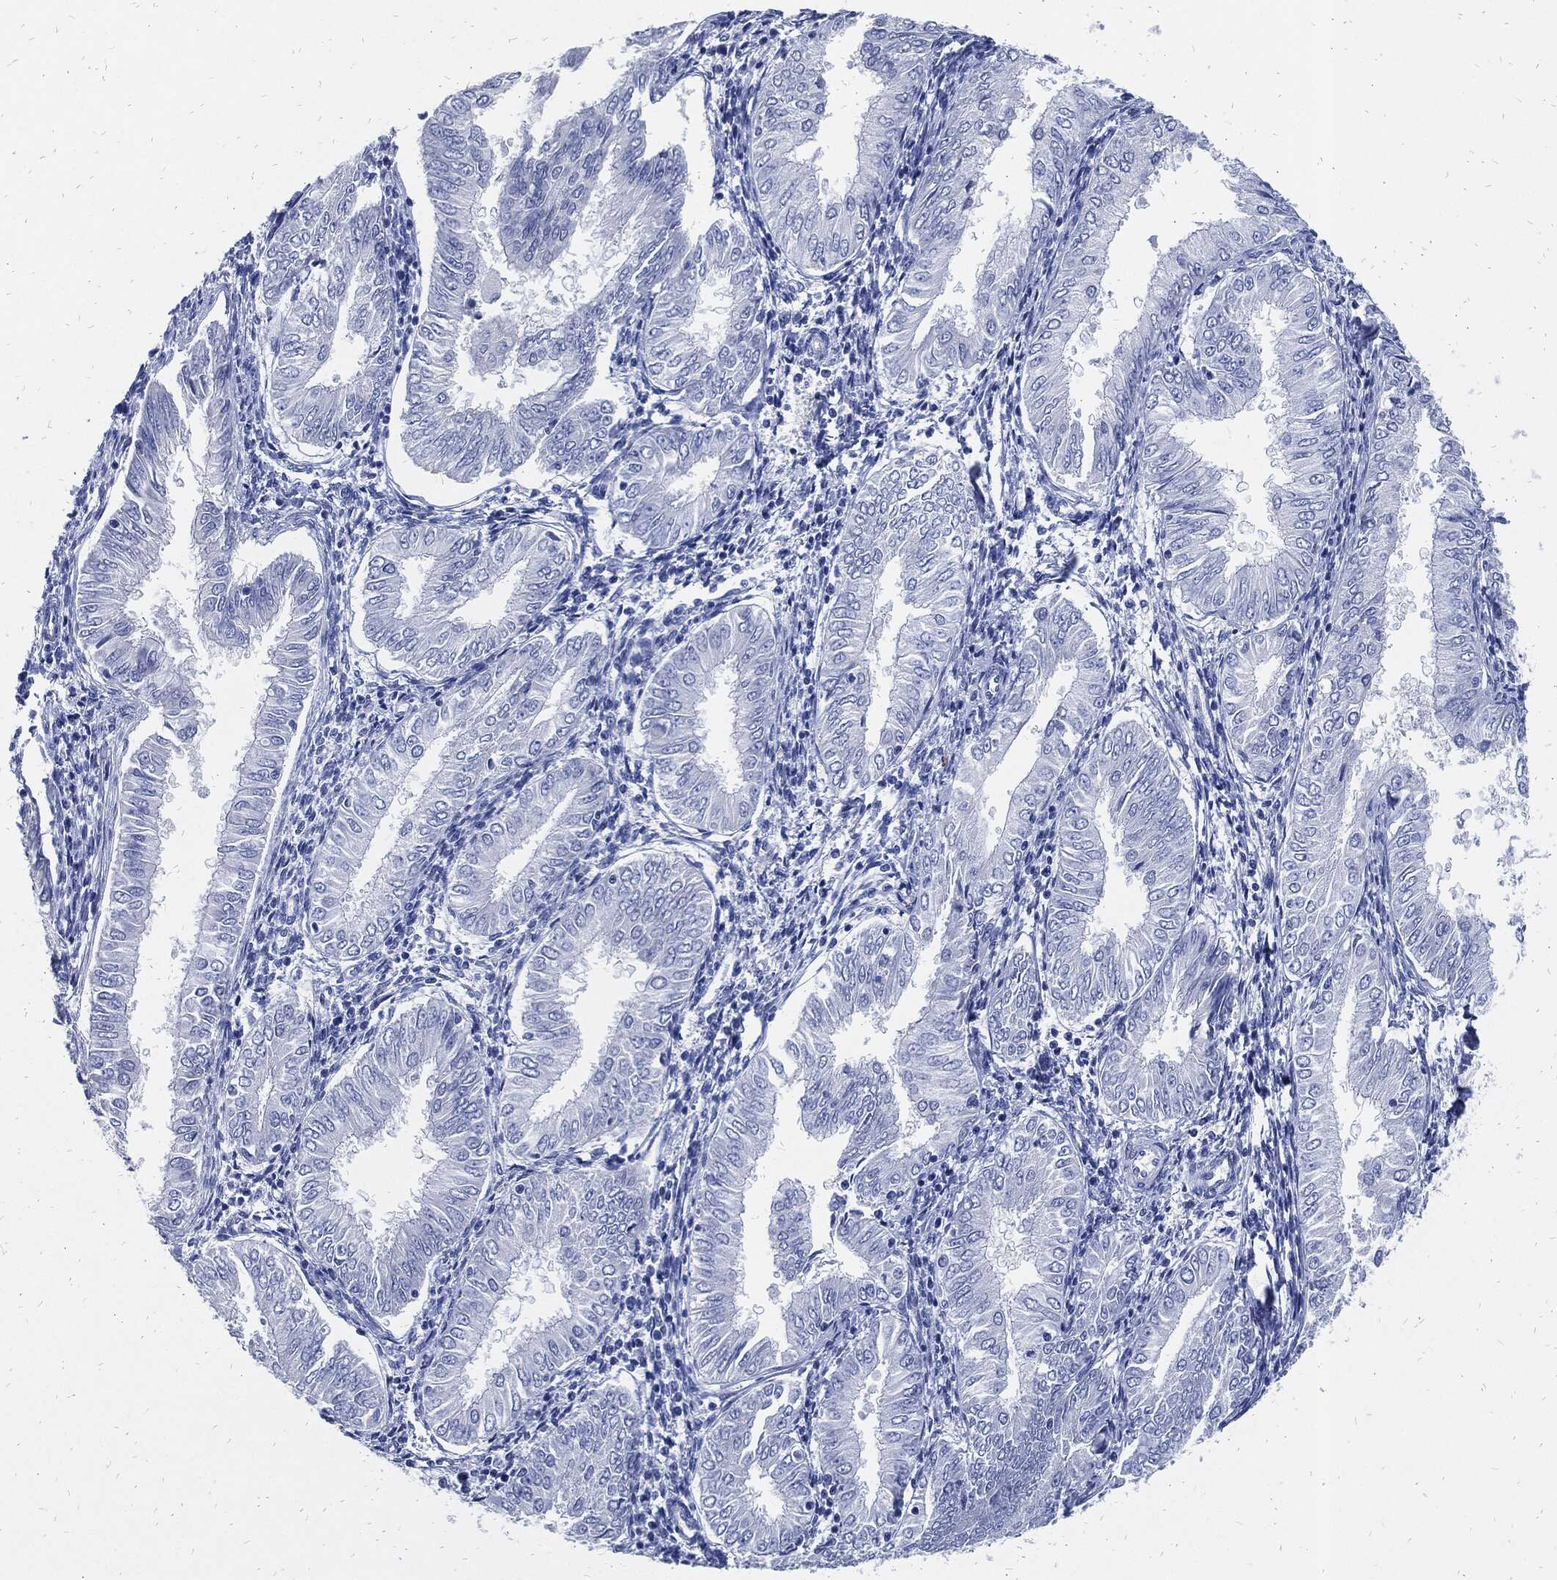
{"staining": {"intensity": "negative", "quantity": "none", "location": "none"}, "tissue": "endometrial cancer", "cell_type": "Tumor cells", "image_type": "cancer", "snomed": [{"axis": "morphology", "description": "Adenocarcinoma, NOS"}, {"axis": "topography", "description": "Endometrium"}], "caption": "Tumor cells are negative for brown protein staining in endometrial cancer (adenocarcinoma). Nuclei are stained in blue.", "gene": "FABP4", "patient": {"sex": "female", "age": 53}}